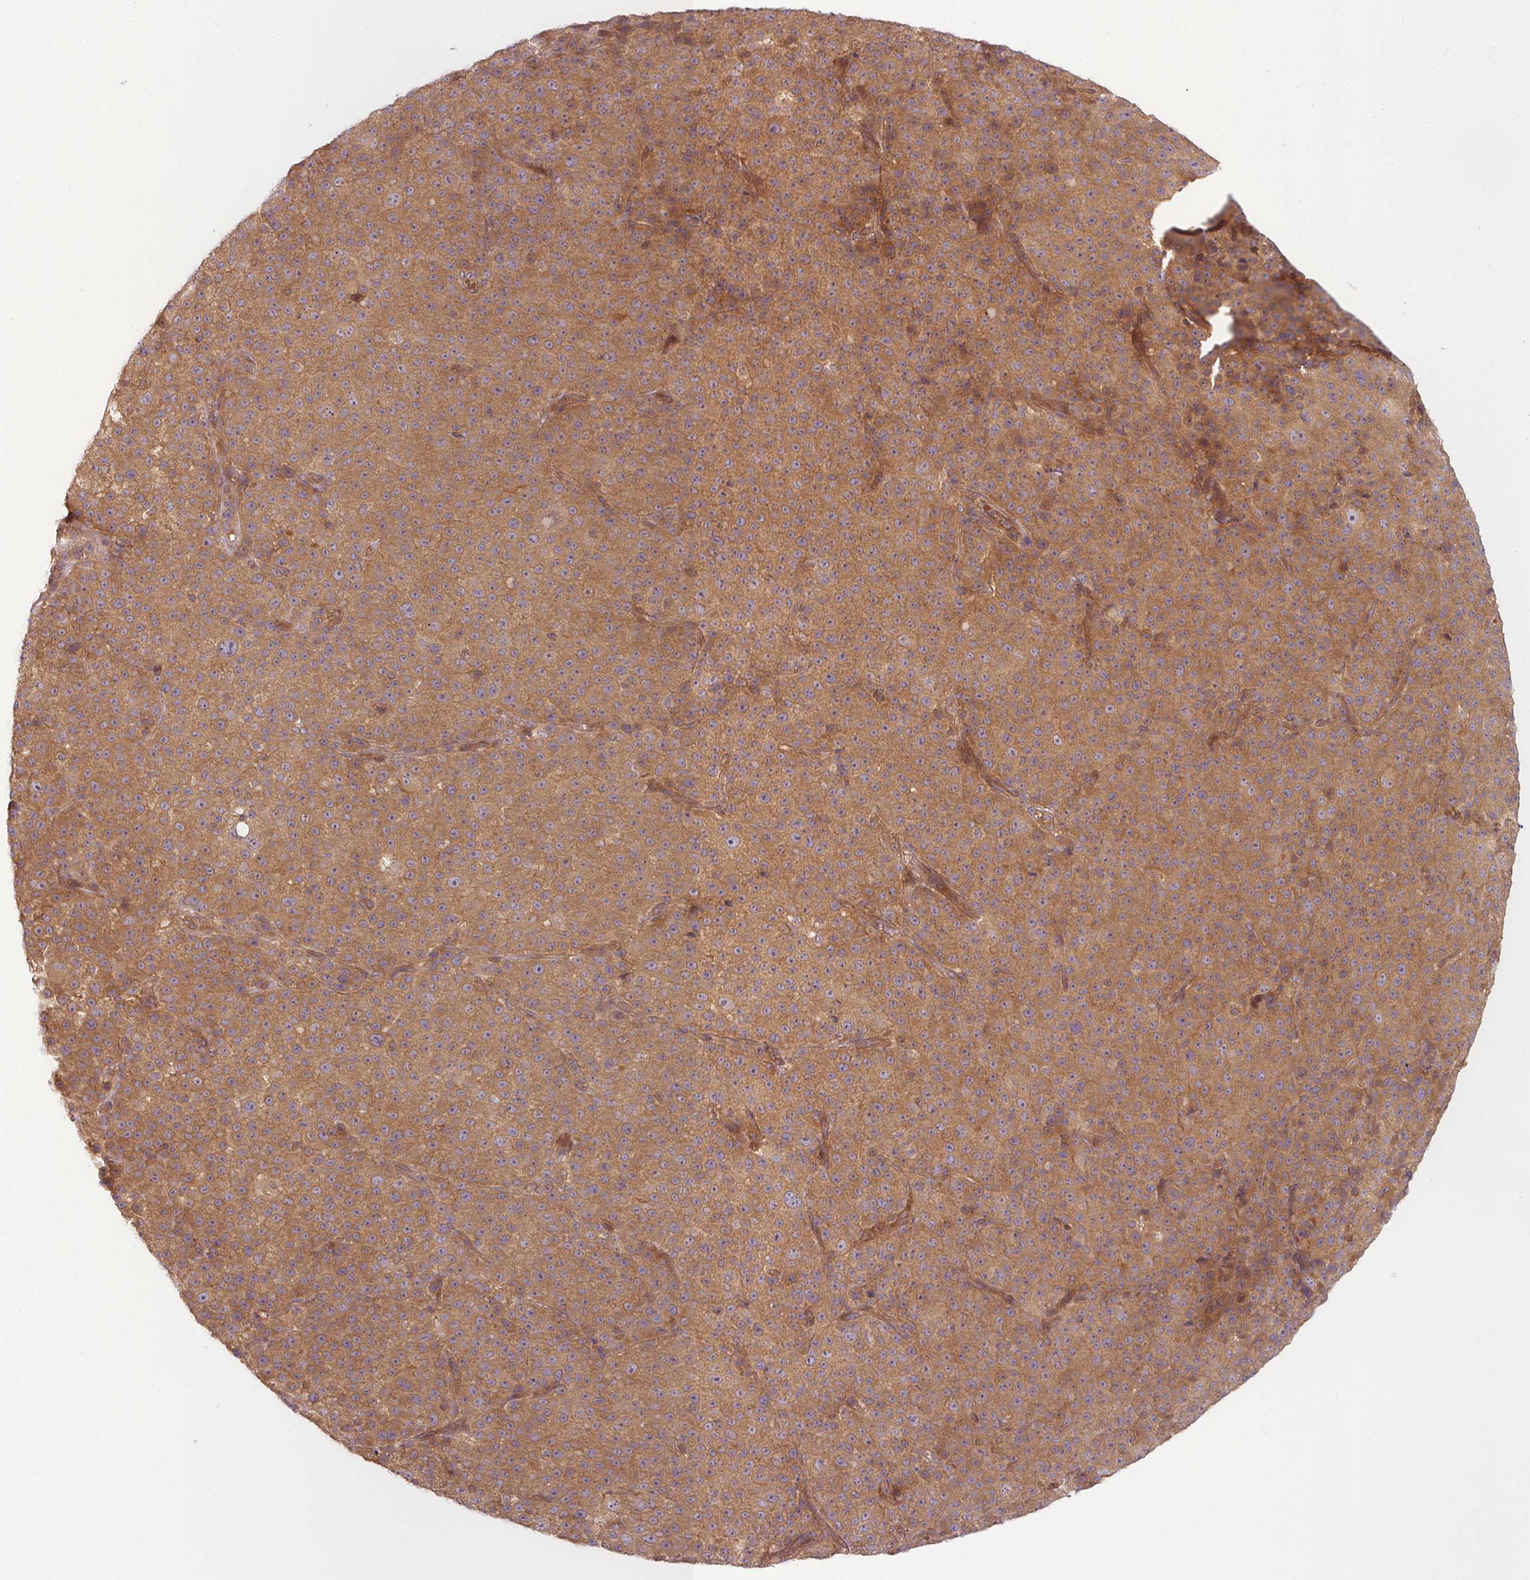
{"staining": {"intensity": "moderate", "quantity": ">75%", "location": "cytoplasmic/membranous"}, "tissue": "melanoma", "cell_type": "Tumor cells", "image_type": "cancer", "snomed": [{"axis": "morphology", "description": "Malignant melanoma, Metastatic site"}, {"axis": "topography", "description": "Skin"}, {"axis": "topography", "description": "Lymph node"}], "caption": "An image of malignant melanoma (metastatic site) stained for a protein exhibits moderate cytoplasmic/membranous brown staining in tumor cells. (DAB (3,3'-diaminobenzidine) IHC with brightfield microscopy, high magnification).", "gene": "RNF31", "patient": {"sex": "male", "age": 66}}